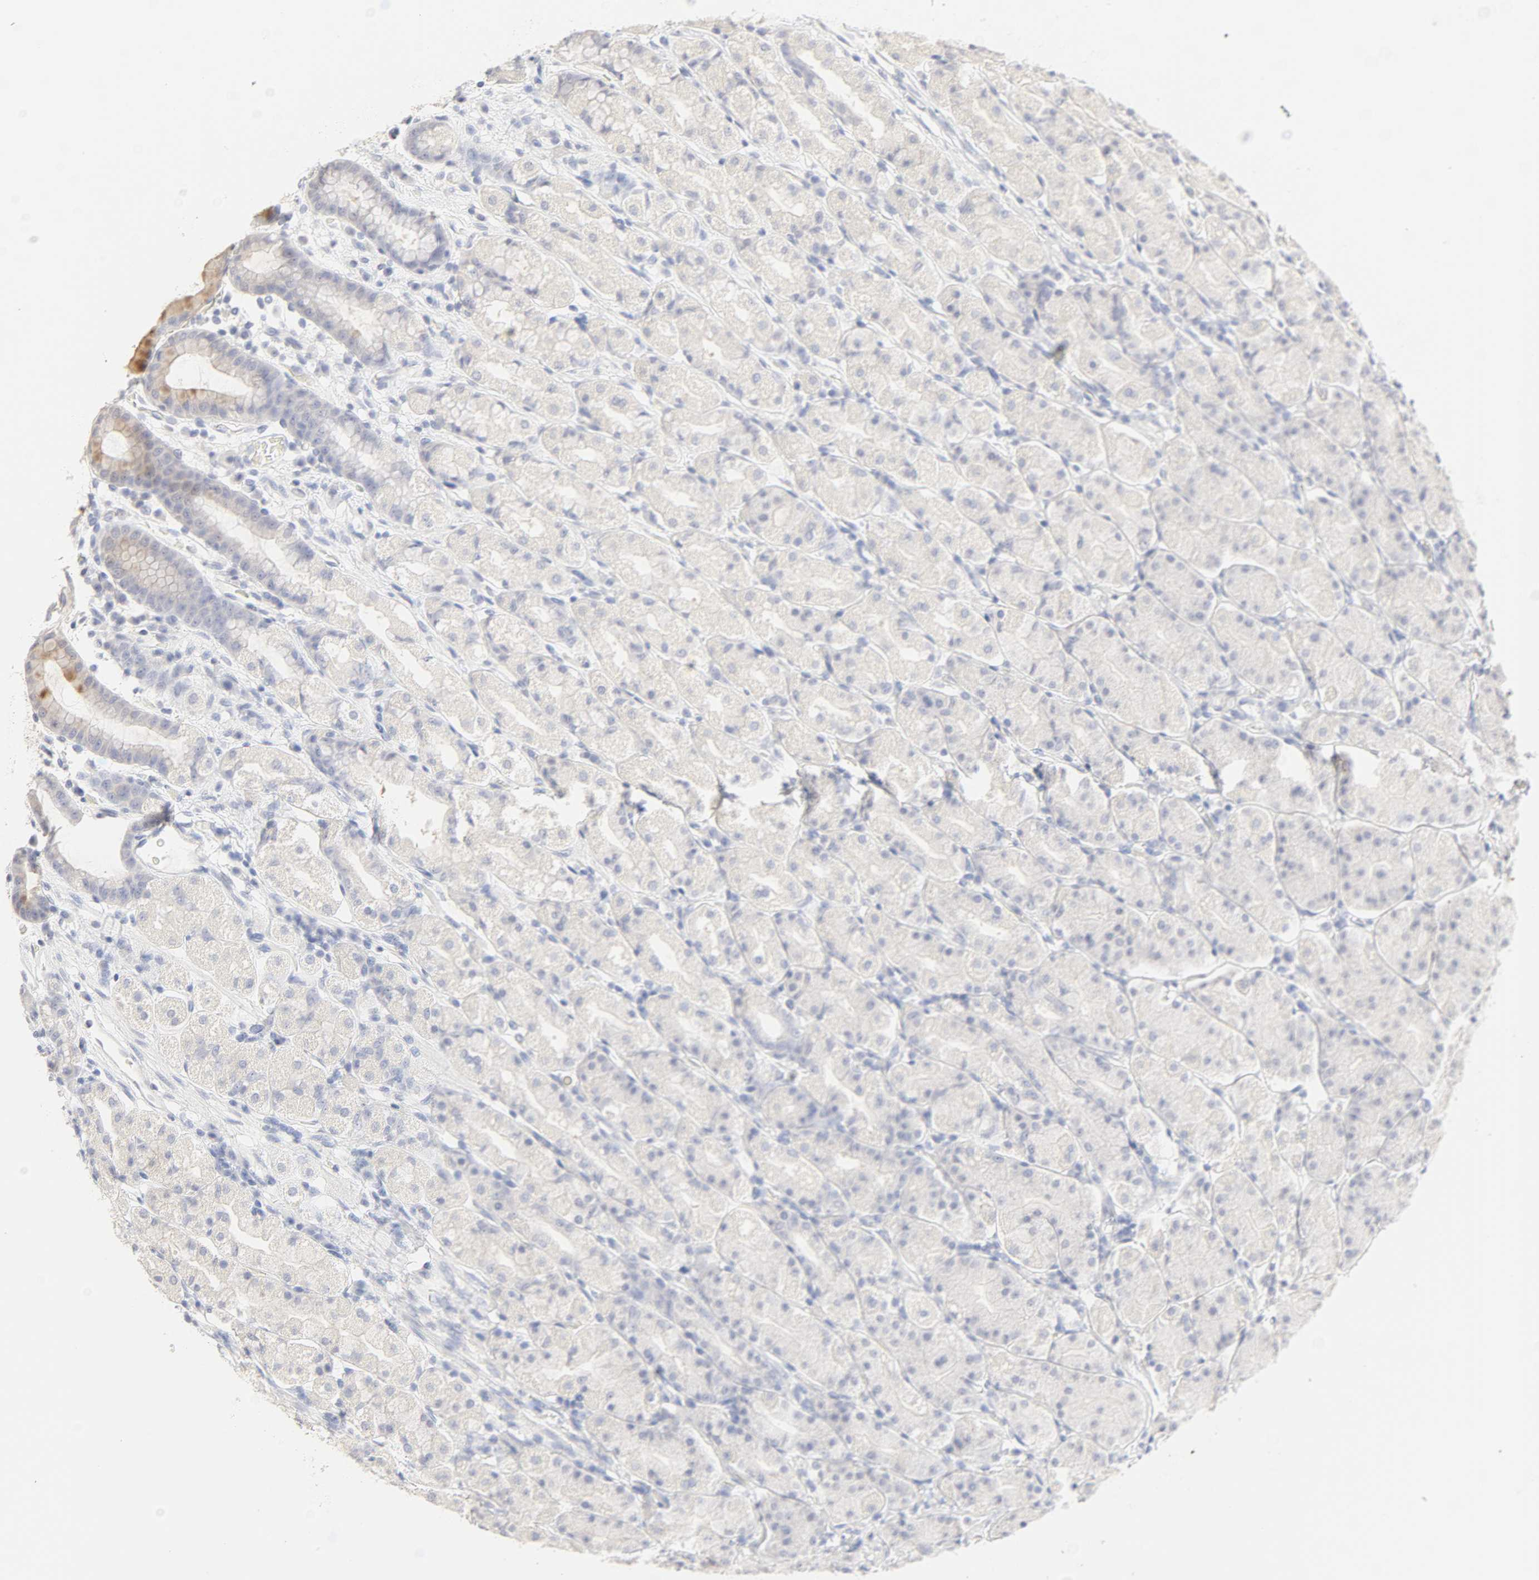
{"staining": {"intensity": "moderate", "quantity": "<25%", "location": "cytoplasmic/membranous"}, "tissue": "stomach", "cell_type": "Glandular cells", "image_type": "normal", "snomed": [{"axis": "morphology", "description": "Normal tissue, NOS"}, {"axis": "topography", "description": "Stomach, upper"}], "caption": "IHC of normal human stomach displays low levels of moderate cytoplasmic/membranous staining in approximately <25% of glandular cells. The protein of interest is stained brown, and the nuclei are stained in blue (DAB IHC with brightfield microscopy, high magnification).", "gene": "FCGBP", "patient": {"sex": "male", "age": 68}}